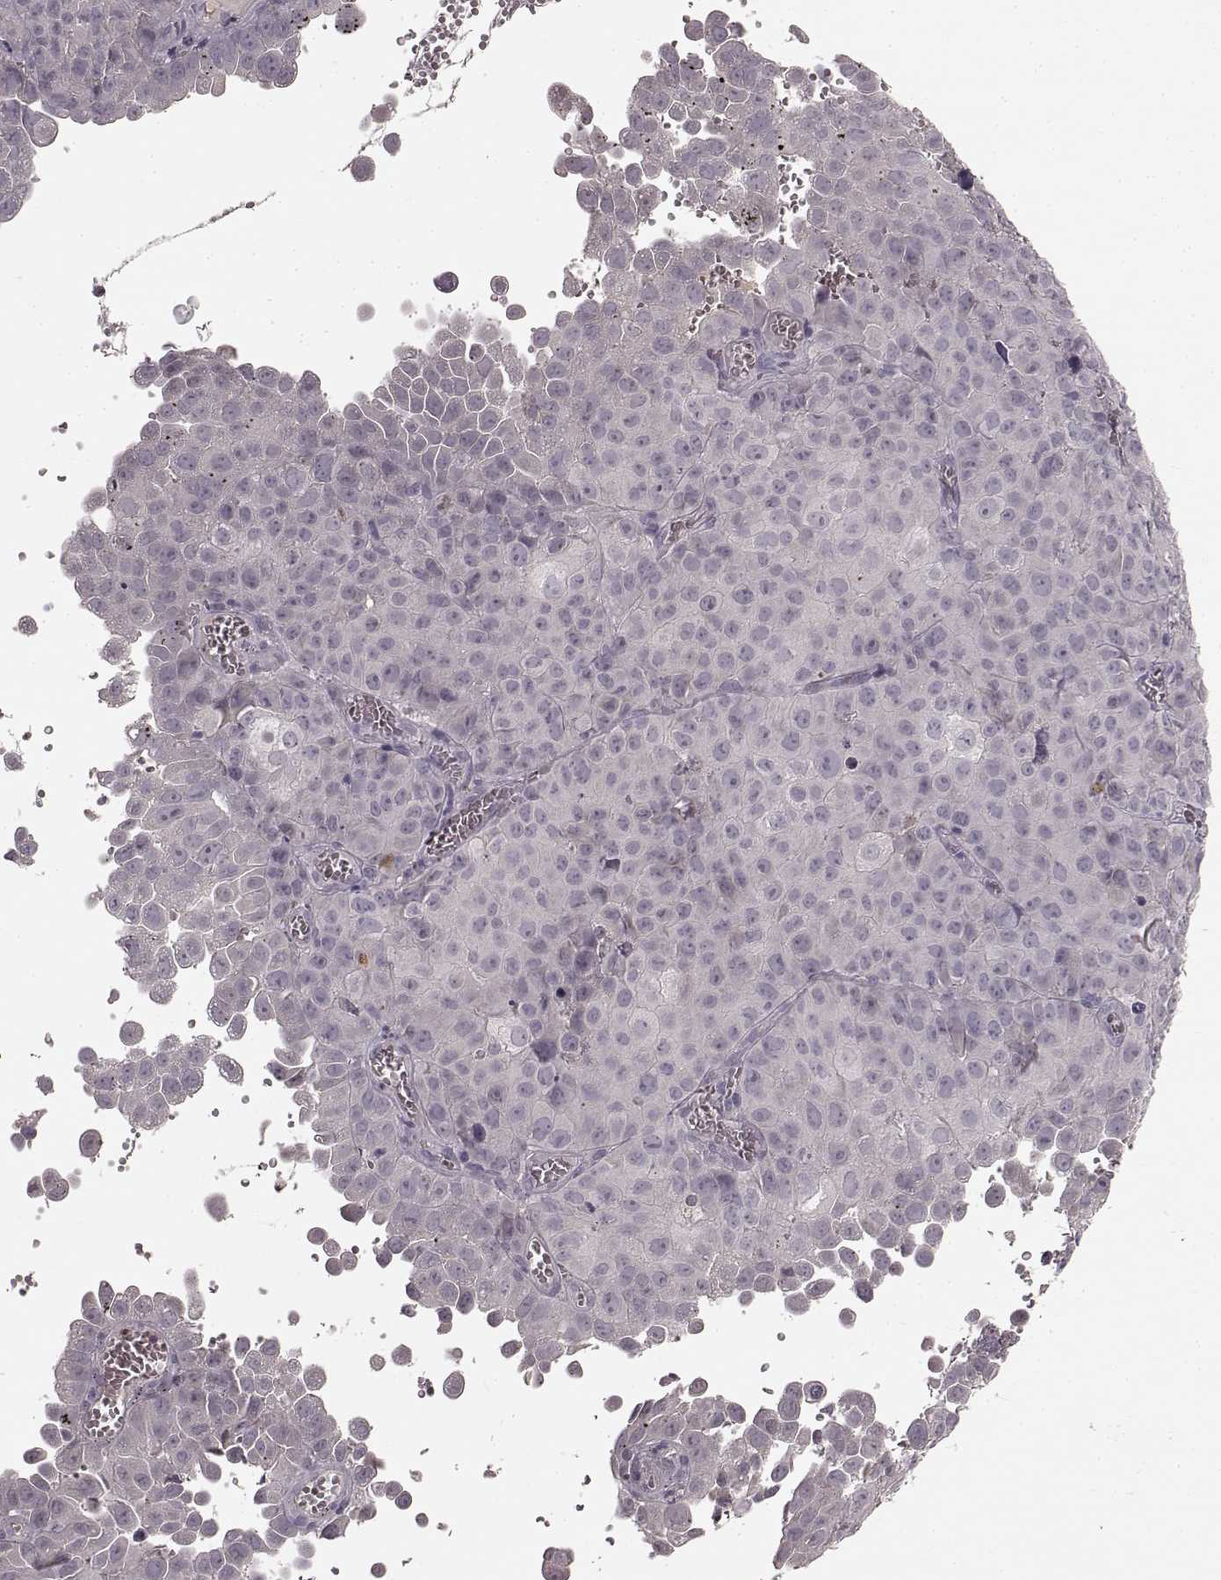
{"staining": {"intensity": "negative", "quantity": "none", "location": "none"}, "tissue": "cervical cancer", "cell_type": "Tumor cells", "image_type": "cancer", "snomed": [{"axis": "morphology", "description": "Squamous cell carcinoma, NOS"}, {"axis": "topography", "description": "Cervix"}], "caption": "An immunohistochemistry (IHC) histopathology image of cervical cancer is shown. There is no staining in tumor cells of cervical cancer.", "gene": "SLC22A18", "patient": {"sex": "female", "age": 55}}